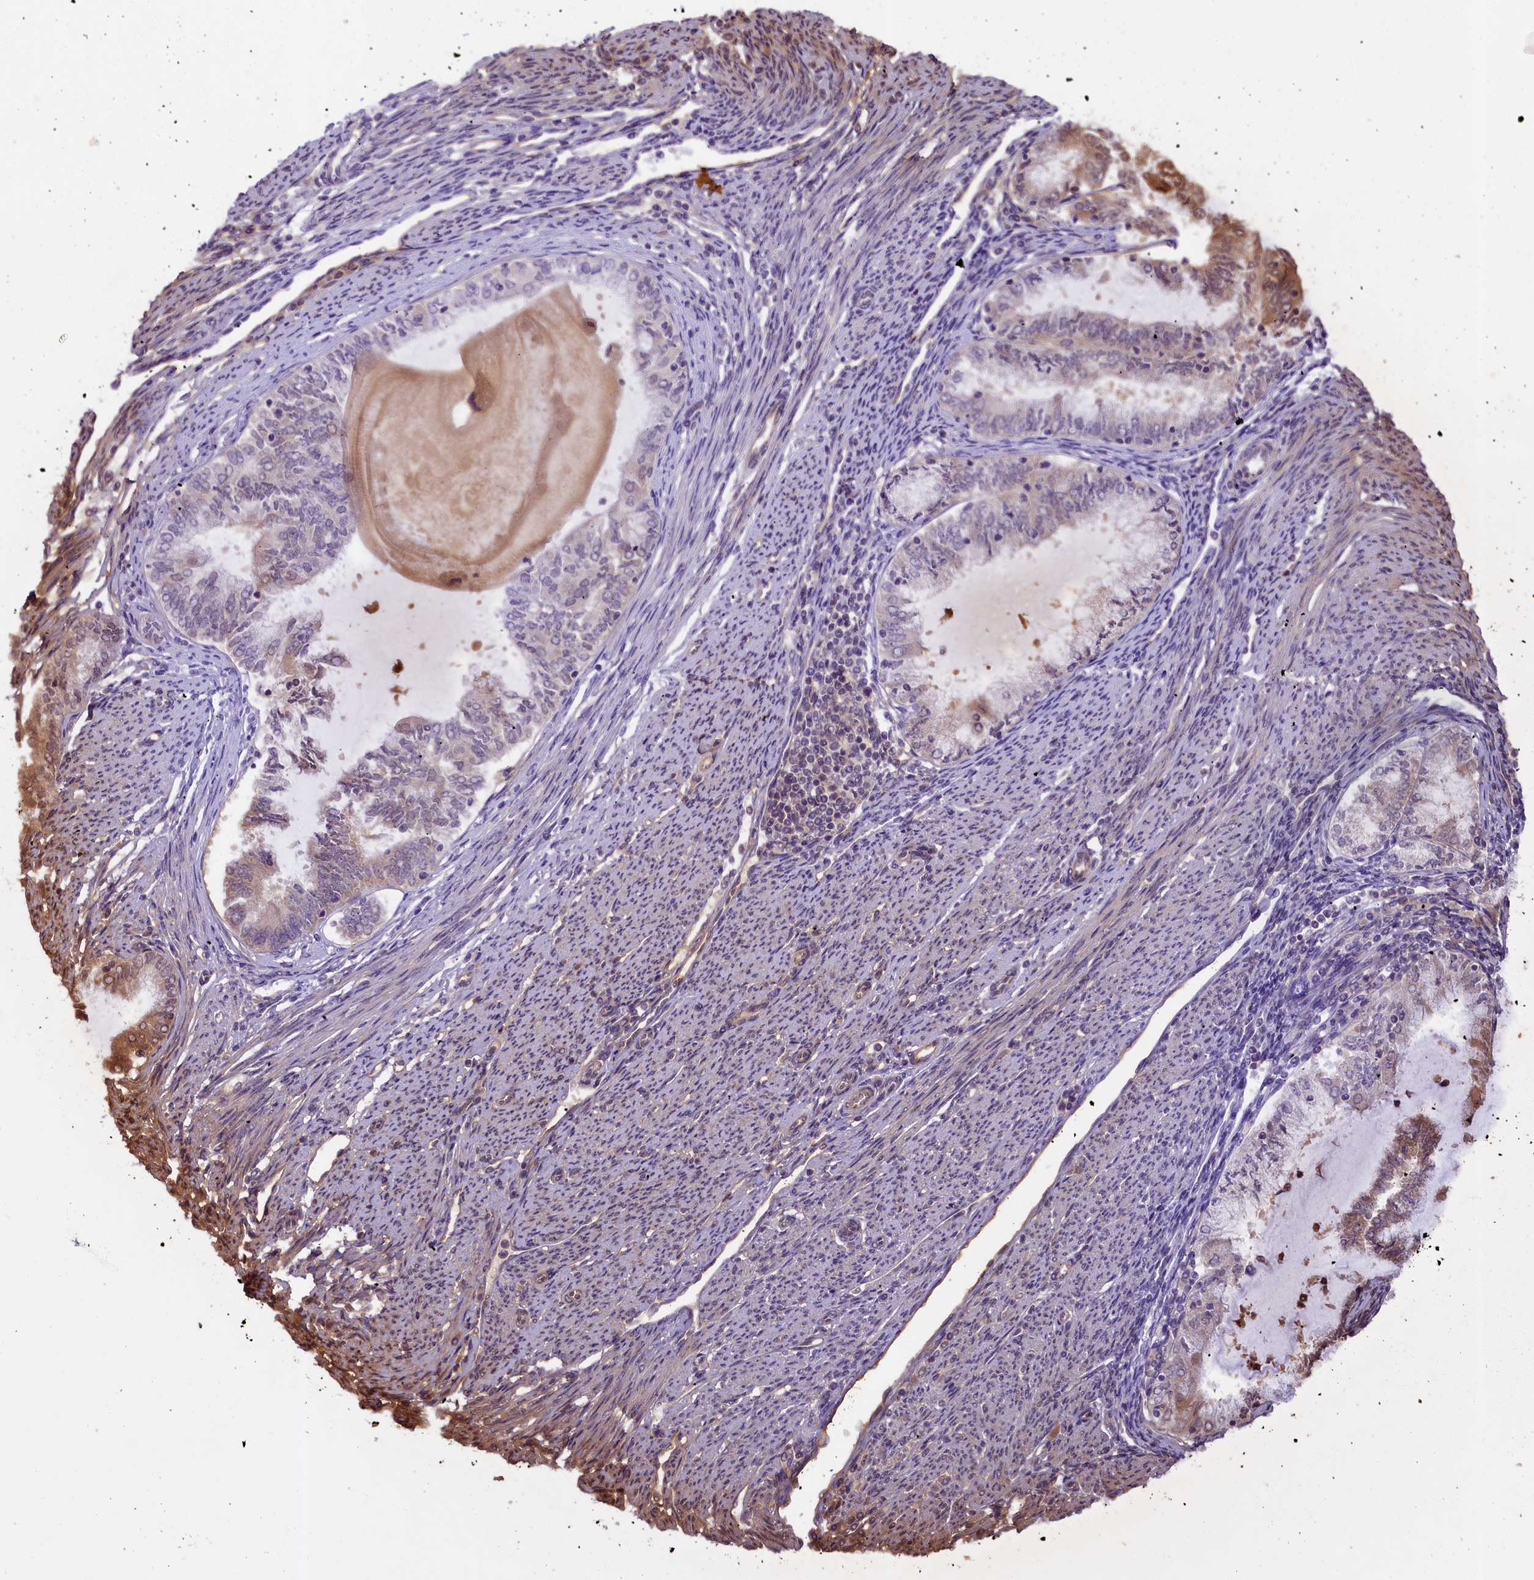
{"staining": {"intensity": "negative", "quantity": "none", "location": "none"}, "tissue": "endometrial cancer", "cell_type": "Tumor cells", "image_type": "cancer", "snomed": [{"axis": "morphology", "description": "Adenocarcinoma, NOS"}, {"axis": "topography", "description": "Endometrium"}], "caption": "An immunohistochemistry (IHC) photomicrograph of endometrial cancer (adenocarcinoma) is shown. There is no staining in tumor cells of endometrial cancer (adenocarcinoma).", "gene": "UBXN6", "patient": {"sex": "female", "age": 79}}